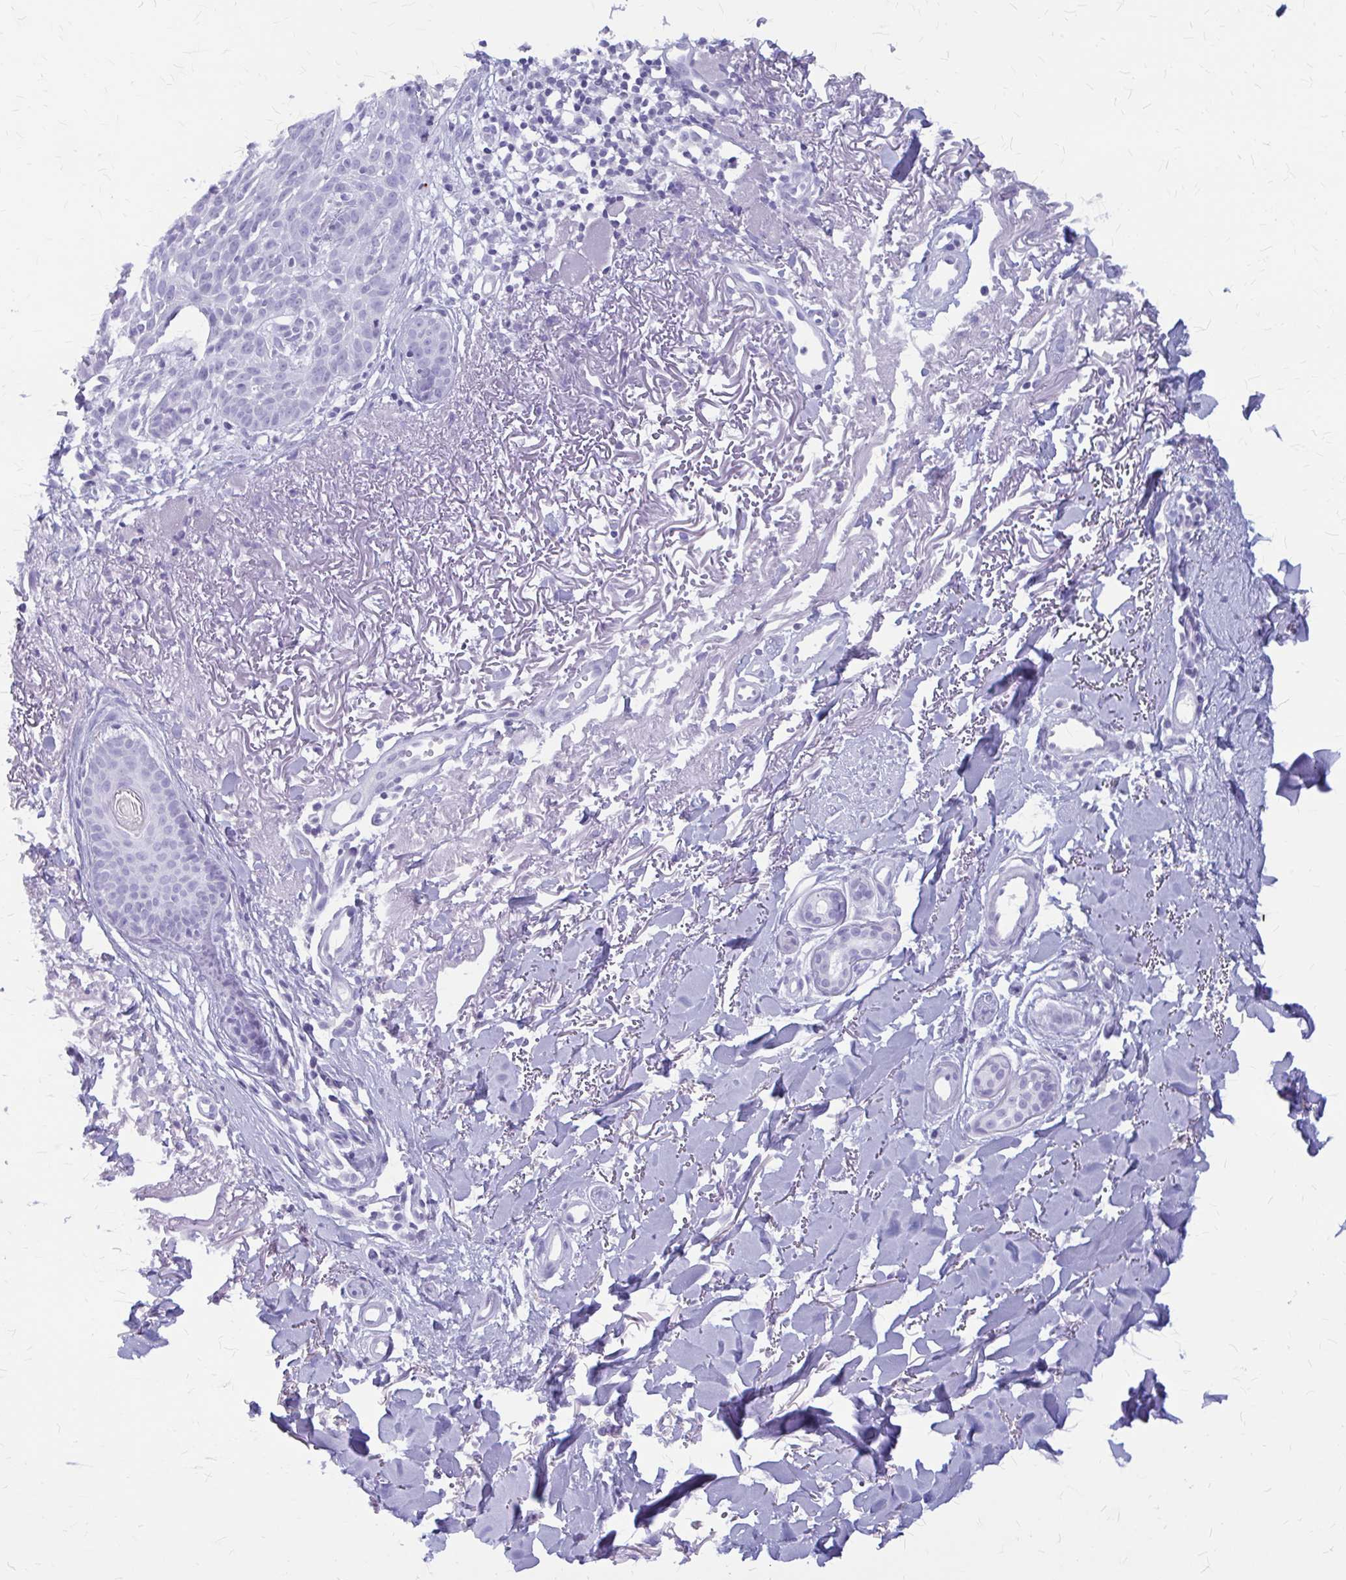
{"staining": {"intensity": "negative", "quantity": "none", "location": "none"}, "tissue": "skin cancer", "cell_type": "Tumor cells", "image_type": "cancer", "snomed": [{"axis": "morphology", "description": "Basal cell carcinoma"}, {"axis": "topography", "description": "Skin"}], "caption": "This photomicrograph is of skin cancer (basal cell carcinoma) stained with immunohistochemistry to label a protein in brown with the nuclei are counter-stained blue. There is no positivity in tumor cells.", "gene": "KLHDC7A", "patient": {"sex": "female", "age": 82}}